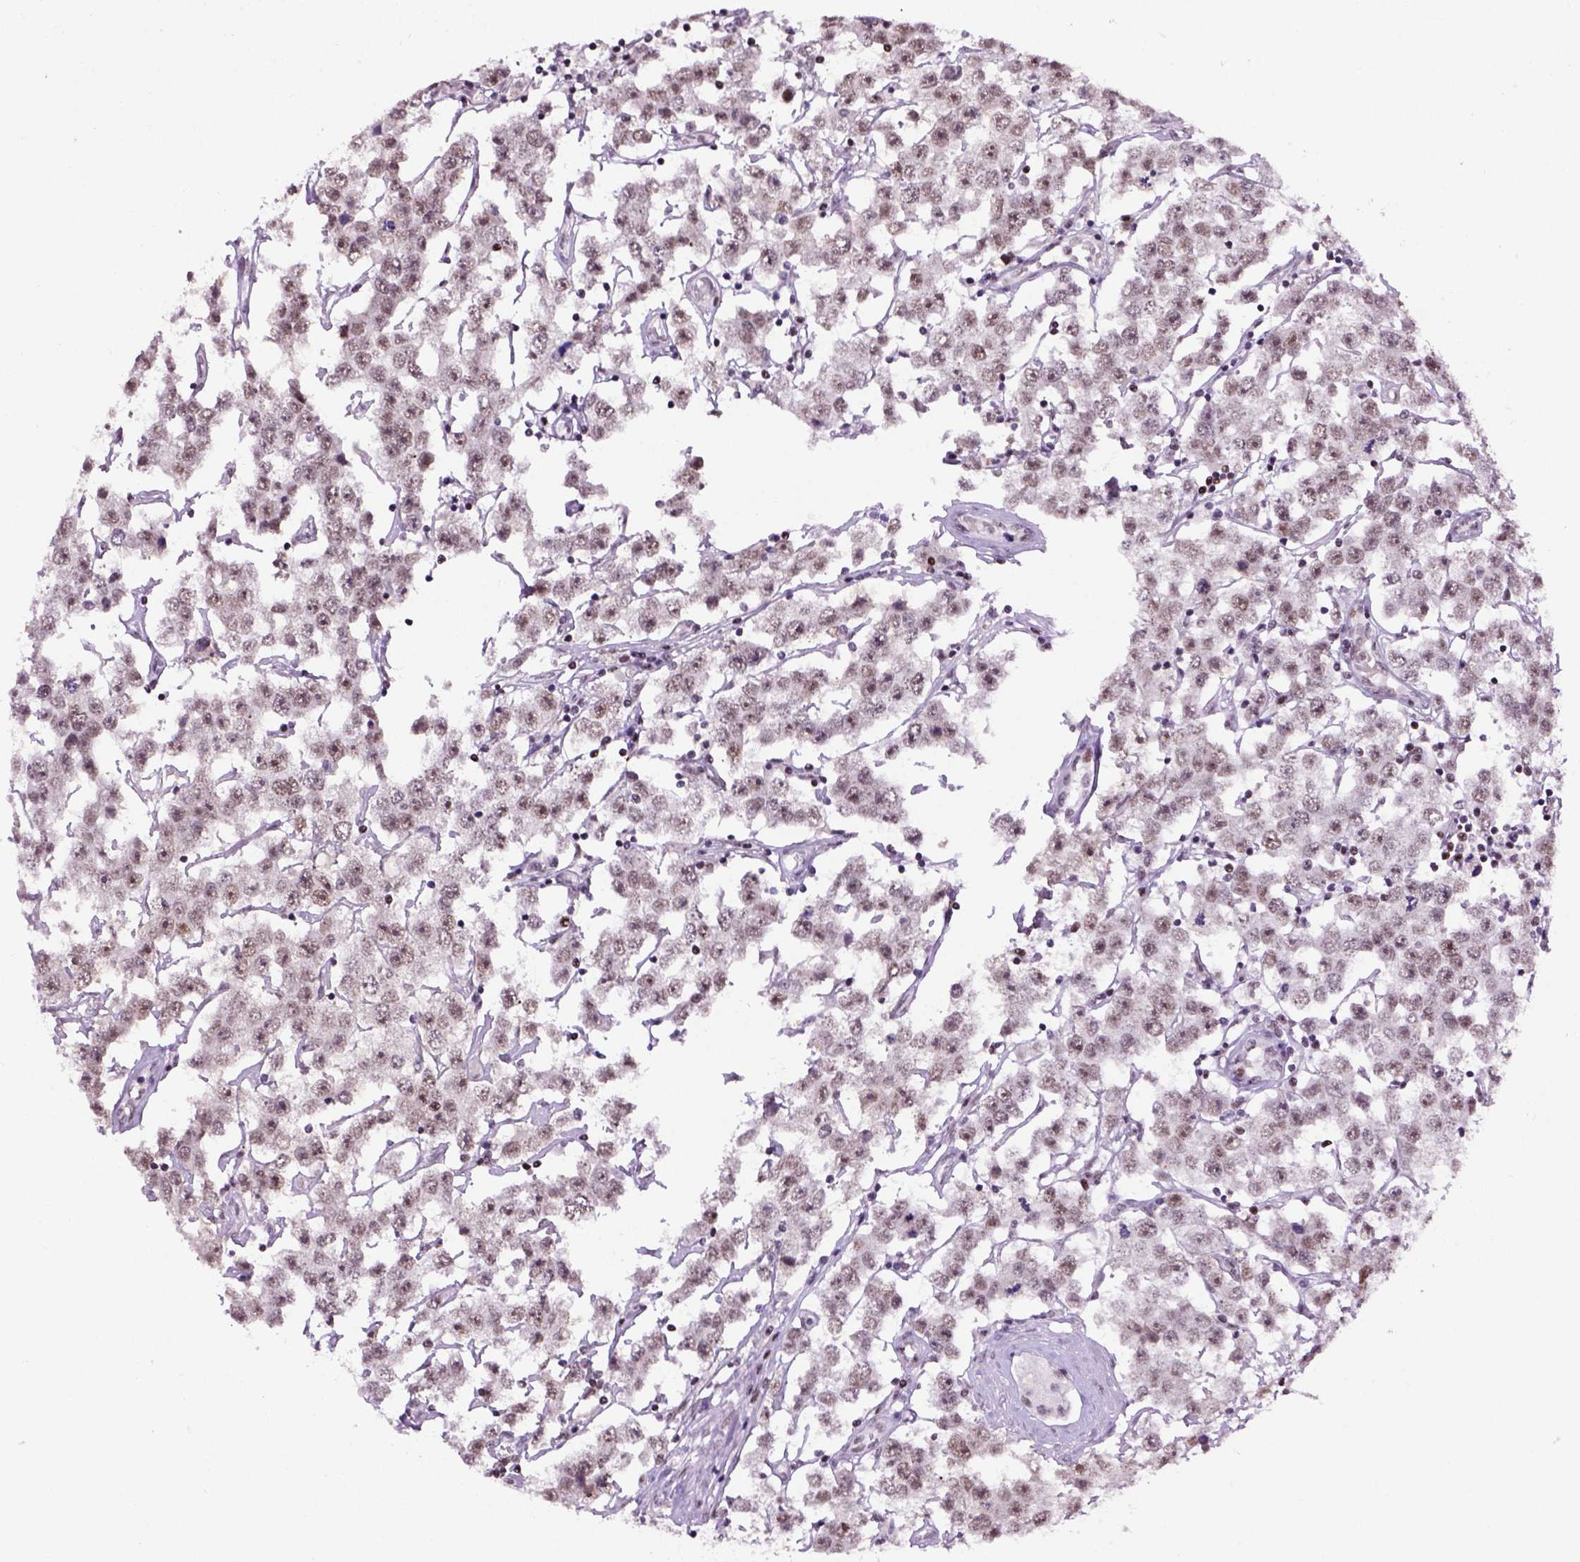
{"staining": {"intensity": "weak", "quantity": ">75%", "location": "nuclear"}, "tissue": "testis cancer", "cell_type": "Tumor cells", "image_type": "cancer", "snomed": [{"axis": "morphology", "description": "Seminoma, NOS"}, {"axis": "topography", "description": "Testis"}], "caption": "Immunohistochemical staining of testis seminoma reveals weak nuclear protein positivity in approximately >75% of tumor cells.", "gene": "TBPL1", "patient": {"sex": "male", "age": 52}}